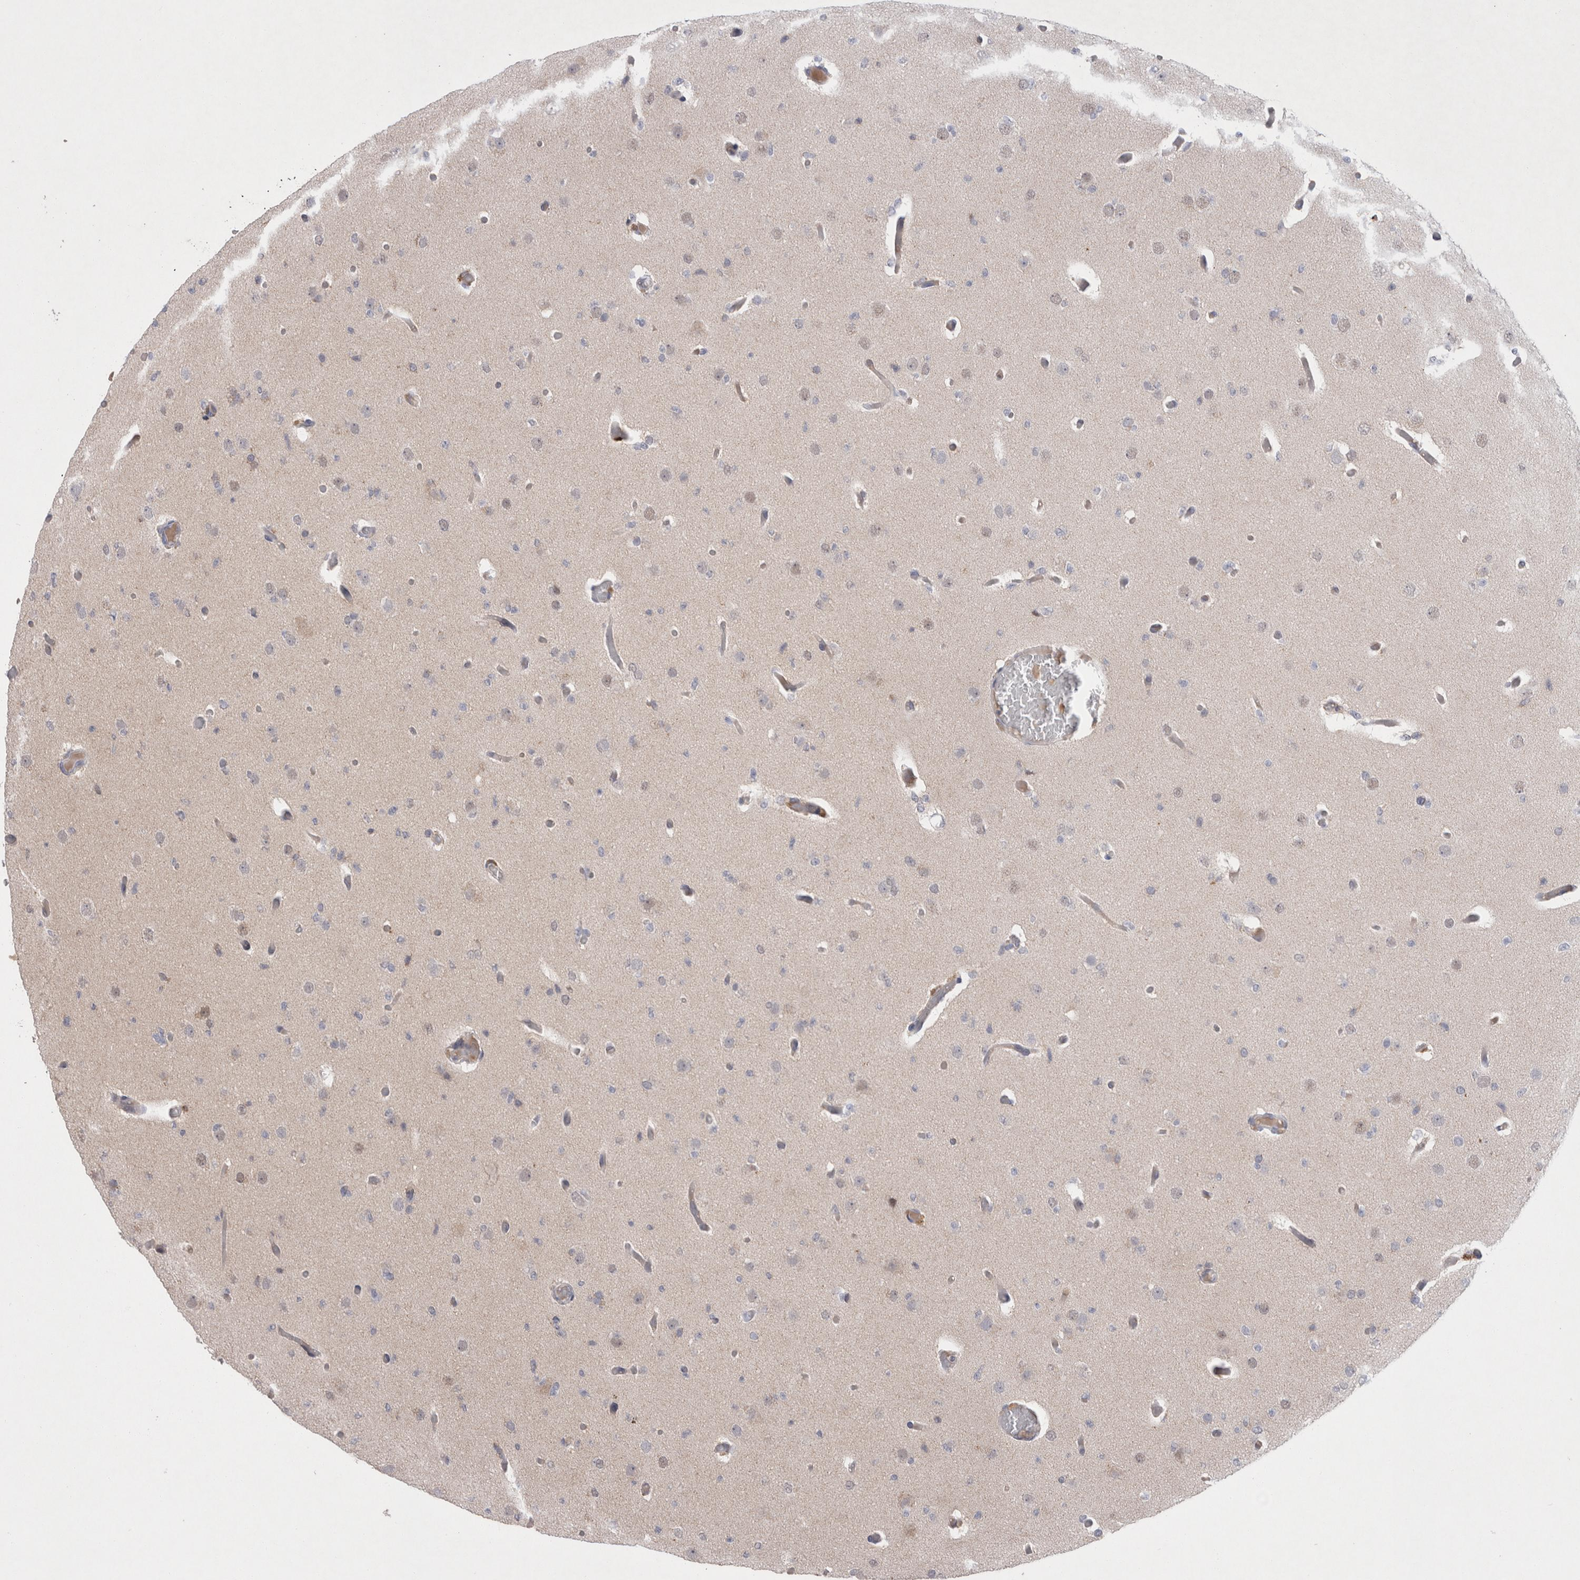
{"staining": {"intensity": "negative", "quantity": "none", "location": "none"}, "tissue": "glioma", "cell_type": "Tumor cells", "image_type": "cancer", "snomed": [{"axis": "morphology", "description": "Glioma, malignant, Low grade"}, {"axis": "topography", "description": "Brain"}], "caption": "There is no significant expression in tumor cells of malignant glioma (low-grade).", "gene": "MRPL37", "patient": {"sex": "female", "age": 22}}